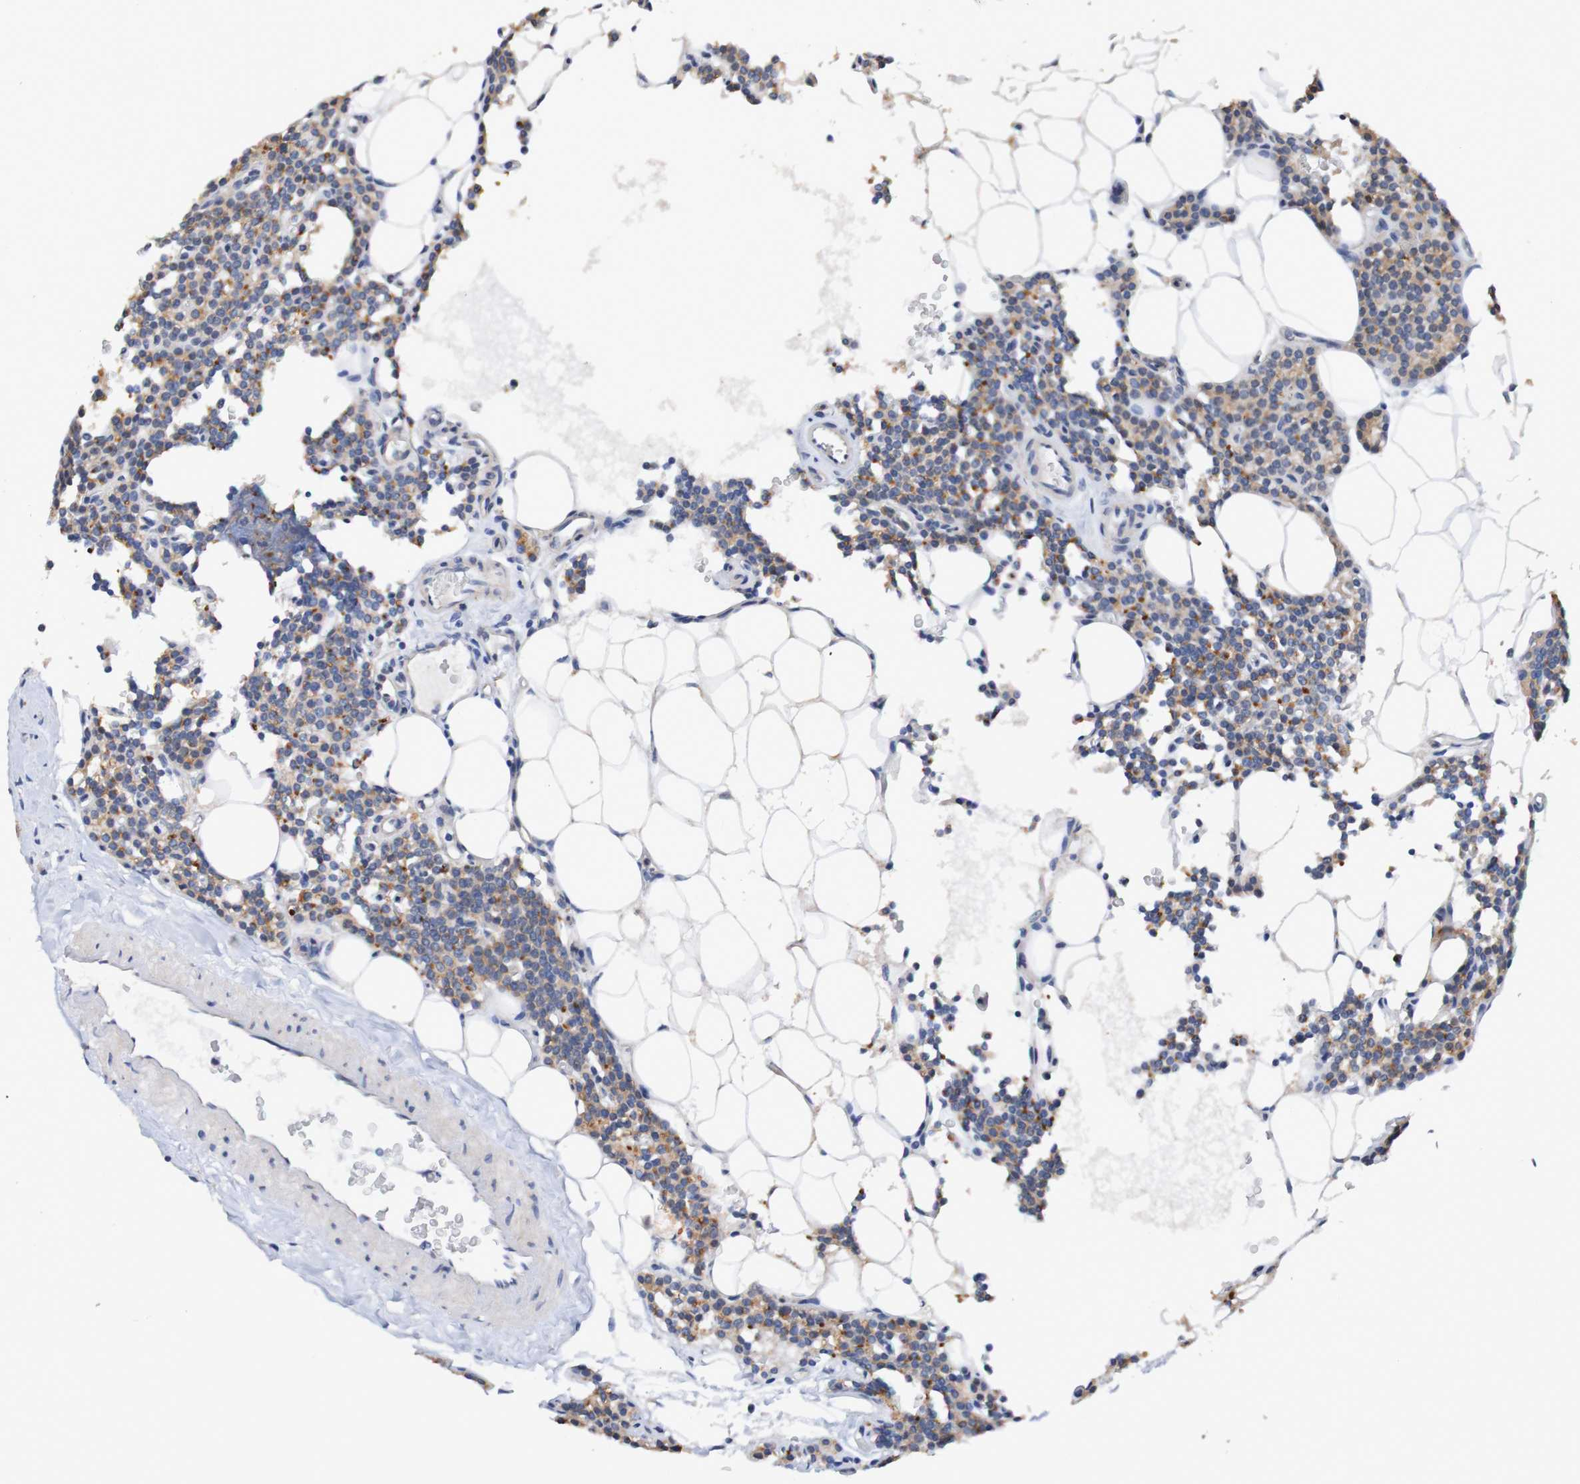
{"staining": {"intensity": "moderate", "quantity": ">75%", "location": "cytoplasmic/membranous"}, "tissue": "parathyroid gland", "cell_type": "Glandular cells", "image_type": "normal", "snomed": [{"axis": "morphology", "description": "Normal tissue, NOS"}, {"axis": "morphology", "description": "Adenoma, NOS"}, {"axis": "topography", "description": "Parathyroid gland"}], "caption": "A micrograph of parathyroid gland stained for a protein reveals moderate cytoplasmic/membranous brown staining in glandular cells. Immunohistochemistry (ihc) stains the protein in brown and the nuclei are stained blue.", "gene": "FIBP", "patient": {"sex": "female", "age": 51}}